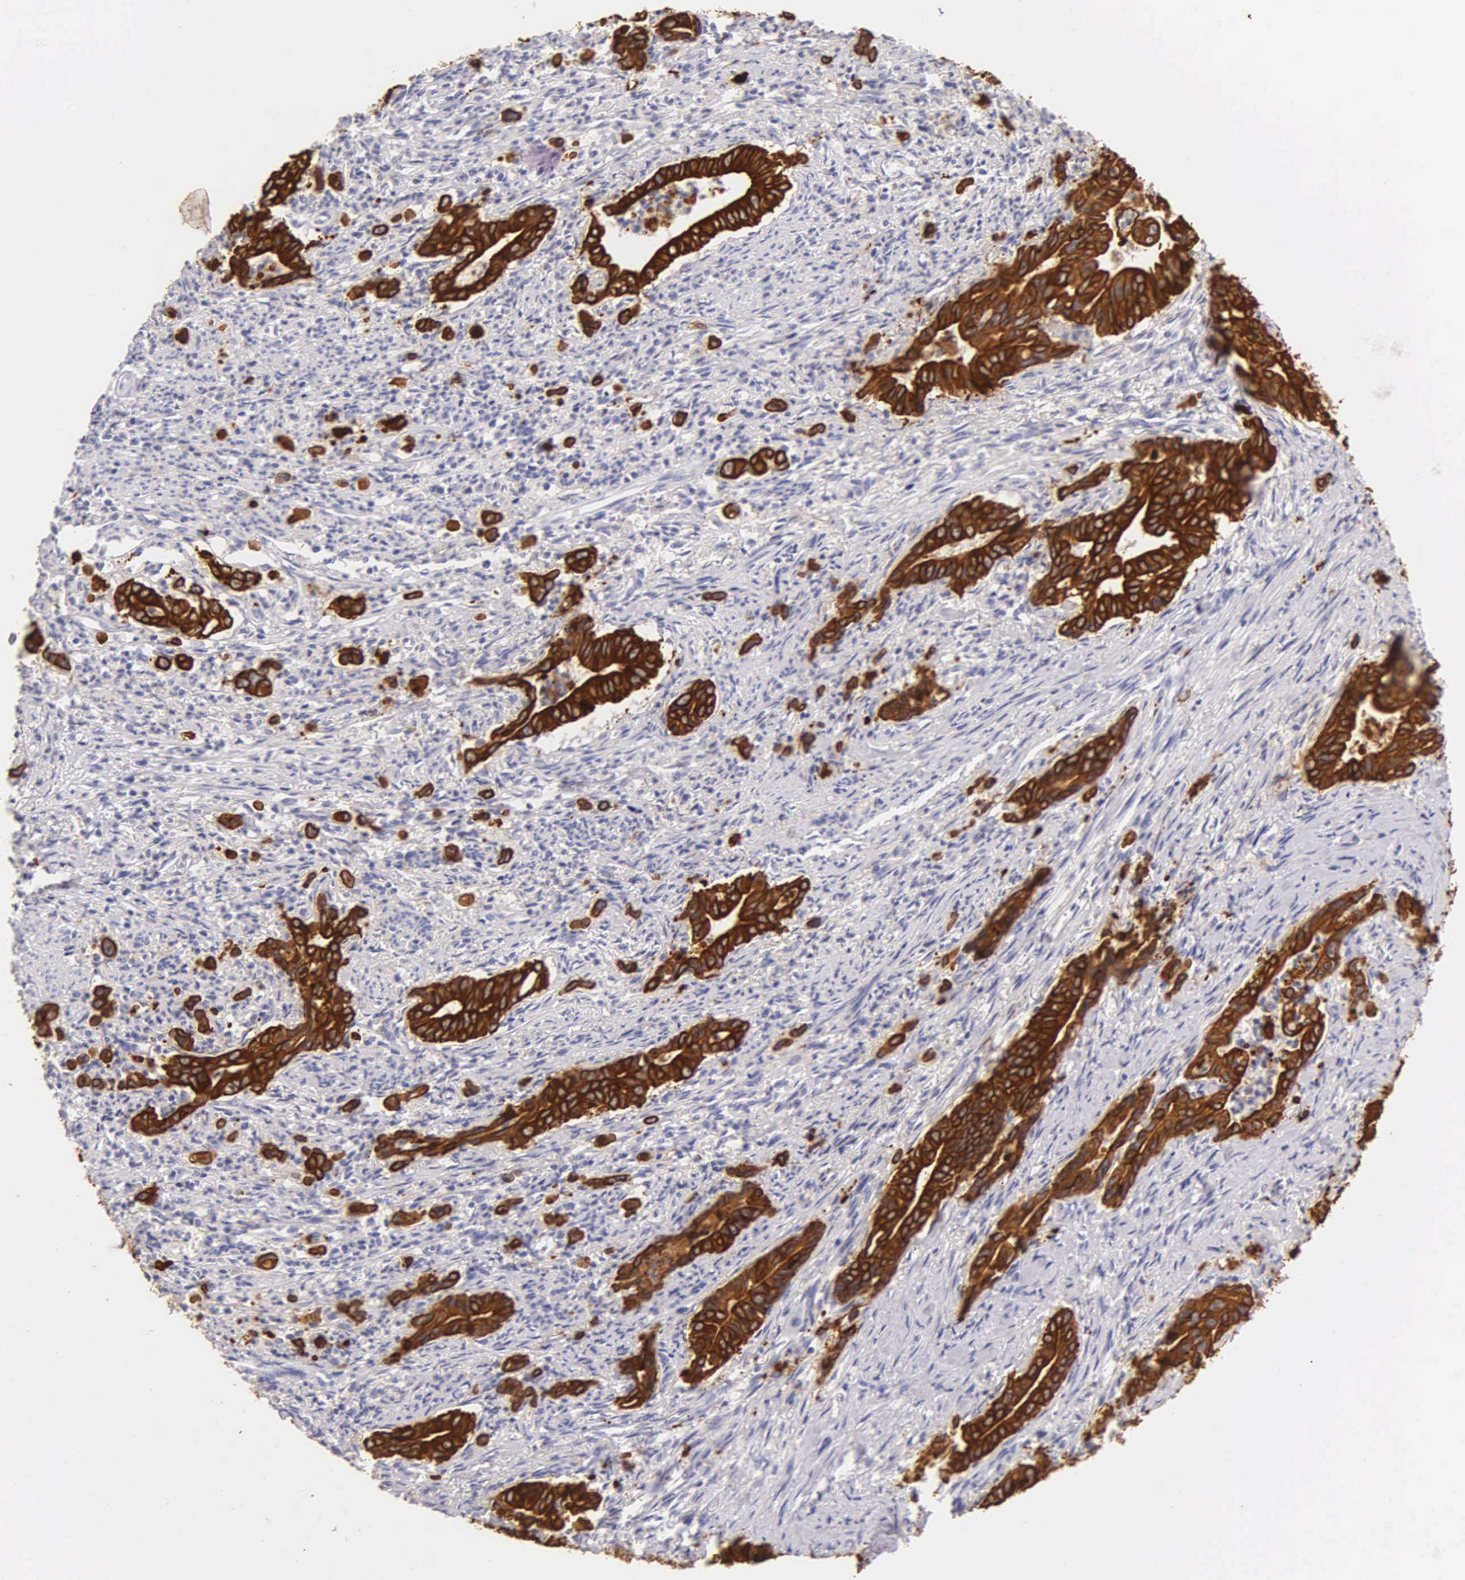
{"staining": {"intensity": "strong", "quantity": ">75%", "location": "cytoplasmic/membranous"}, "tissue": "stomach cancer", "cell_type": "Tumor cells", "image_type": "cancer", "snomed": [{"axis": "morphology", "description": "Adenocarcinoma, NOS"}, {"axis": "topography", "description": "Stomach"}], "caption": "The photomicrograph exhibits a brown stain indicating the presence of a protein in the cytoplasmic/membranous of tumor cells in stomach cancer (adenocarcinoma).", "gene": "KRT17", "patient": {"sex": "female", "age": 76}}